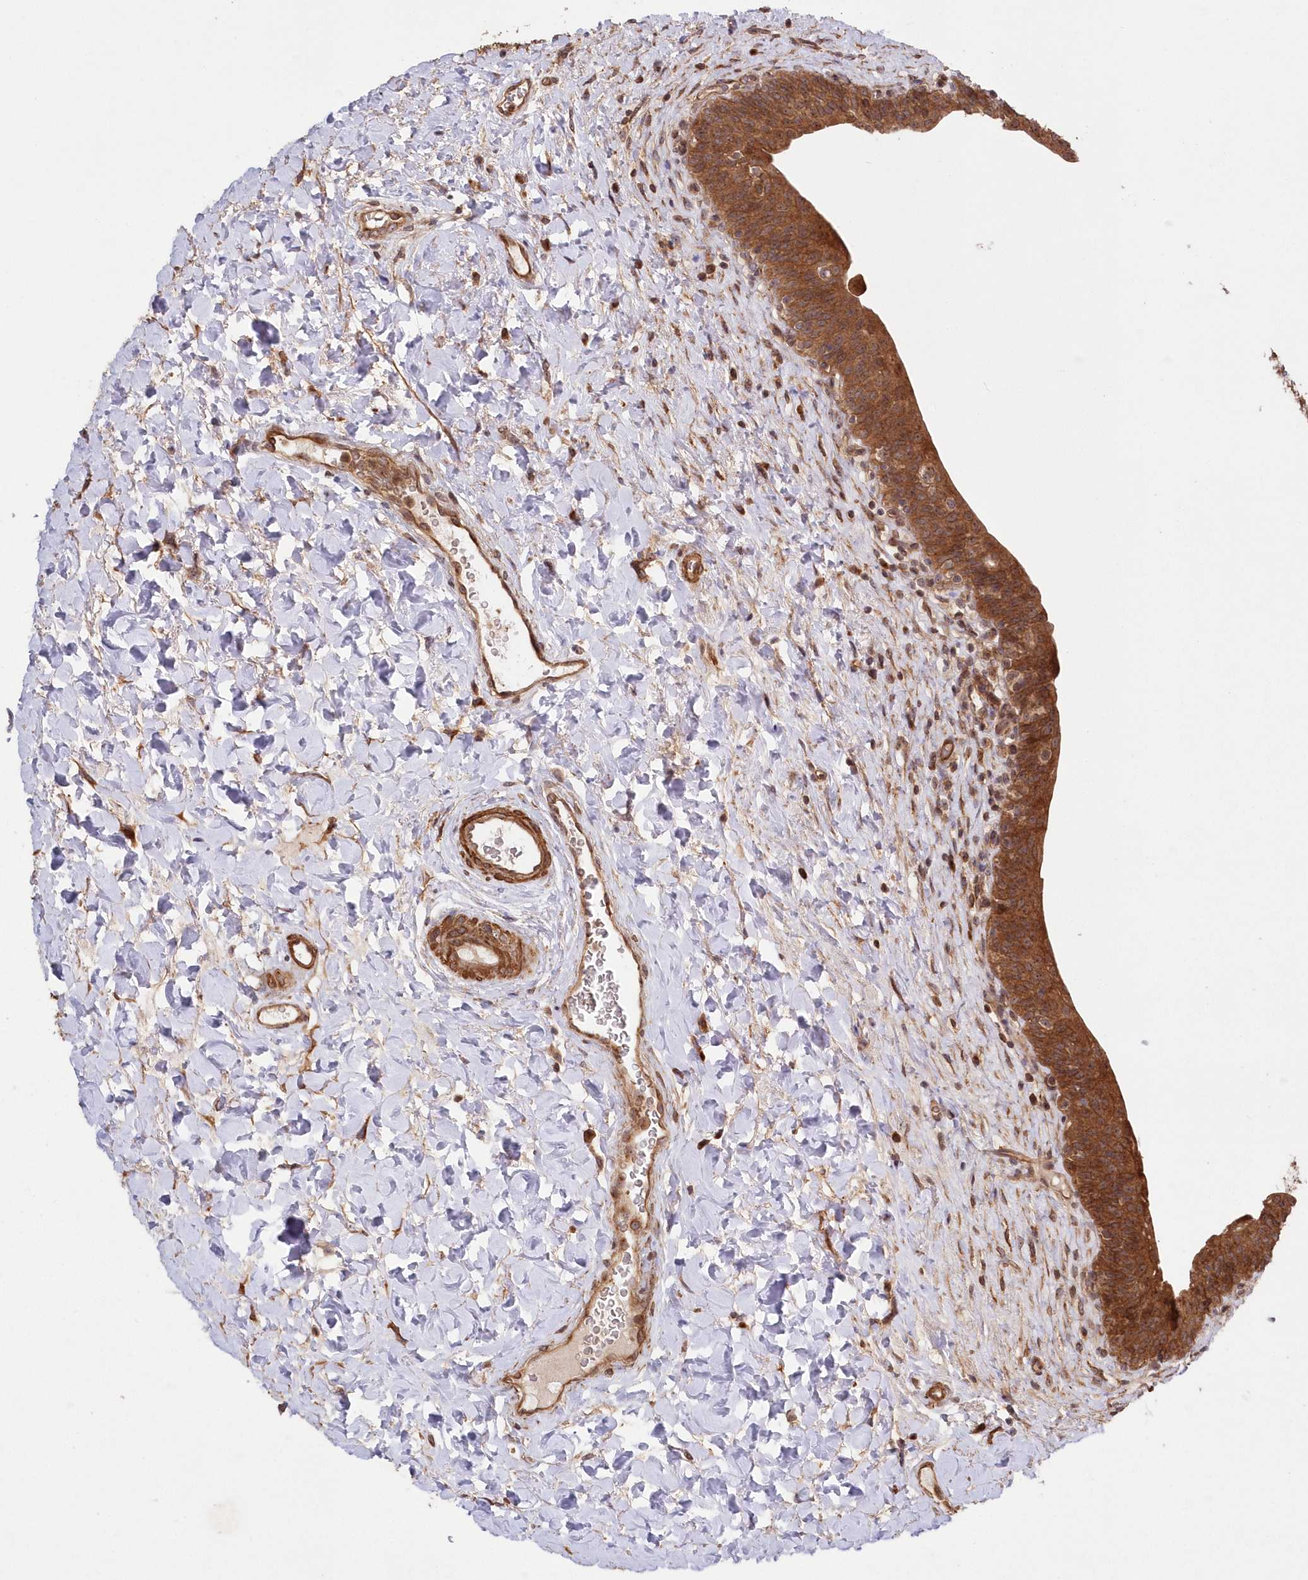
{"staining": {"intensity": "strong", "quantity": ">75%", "location": "cytoplasmic/membranous,nuclear"}, "tissue": "urinary bladder", "cell_type": "Urothelial cells", "image_type": "normal", "snomed": [{"axis": "morphology", "description": "Normal tissue, NOS"}, {"axis": "topography", "description": "Urinary bladder"}], "caption": "This is a micrograph of immunohistochemistry (IHC) staining of normal urinary bladder, which shows strong expression in the cytoplasmic/membranous,nuclear of urothelial cells.", "gene": "TBCA", "patient": {"sex": "male", "age": 83}}